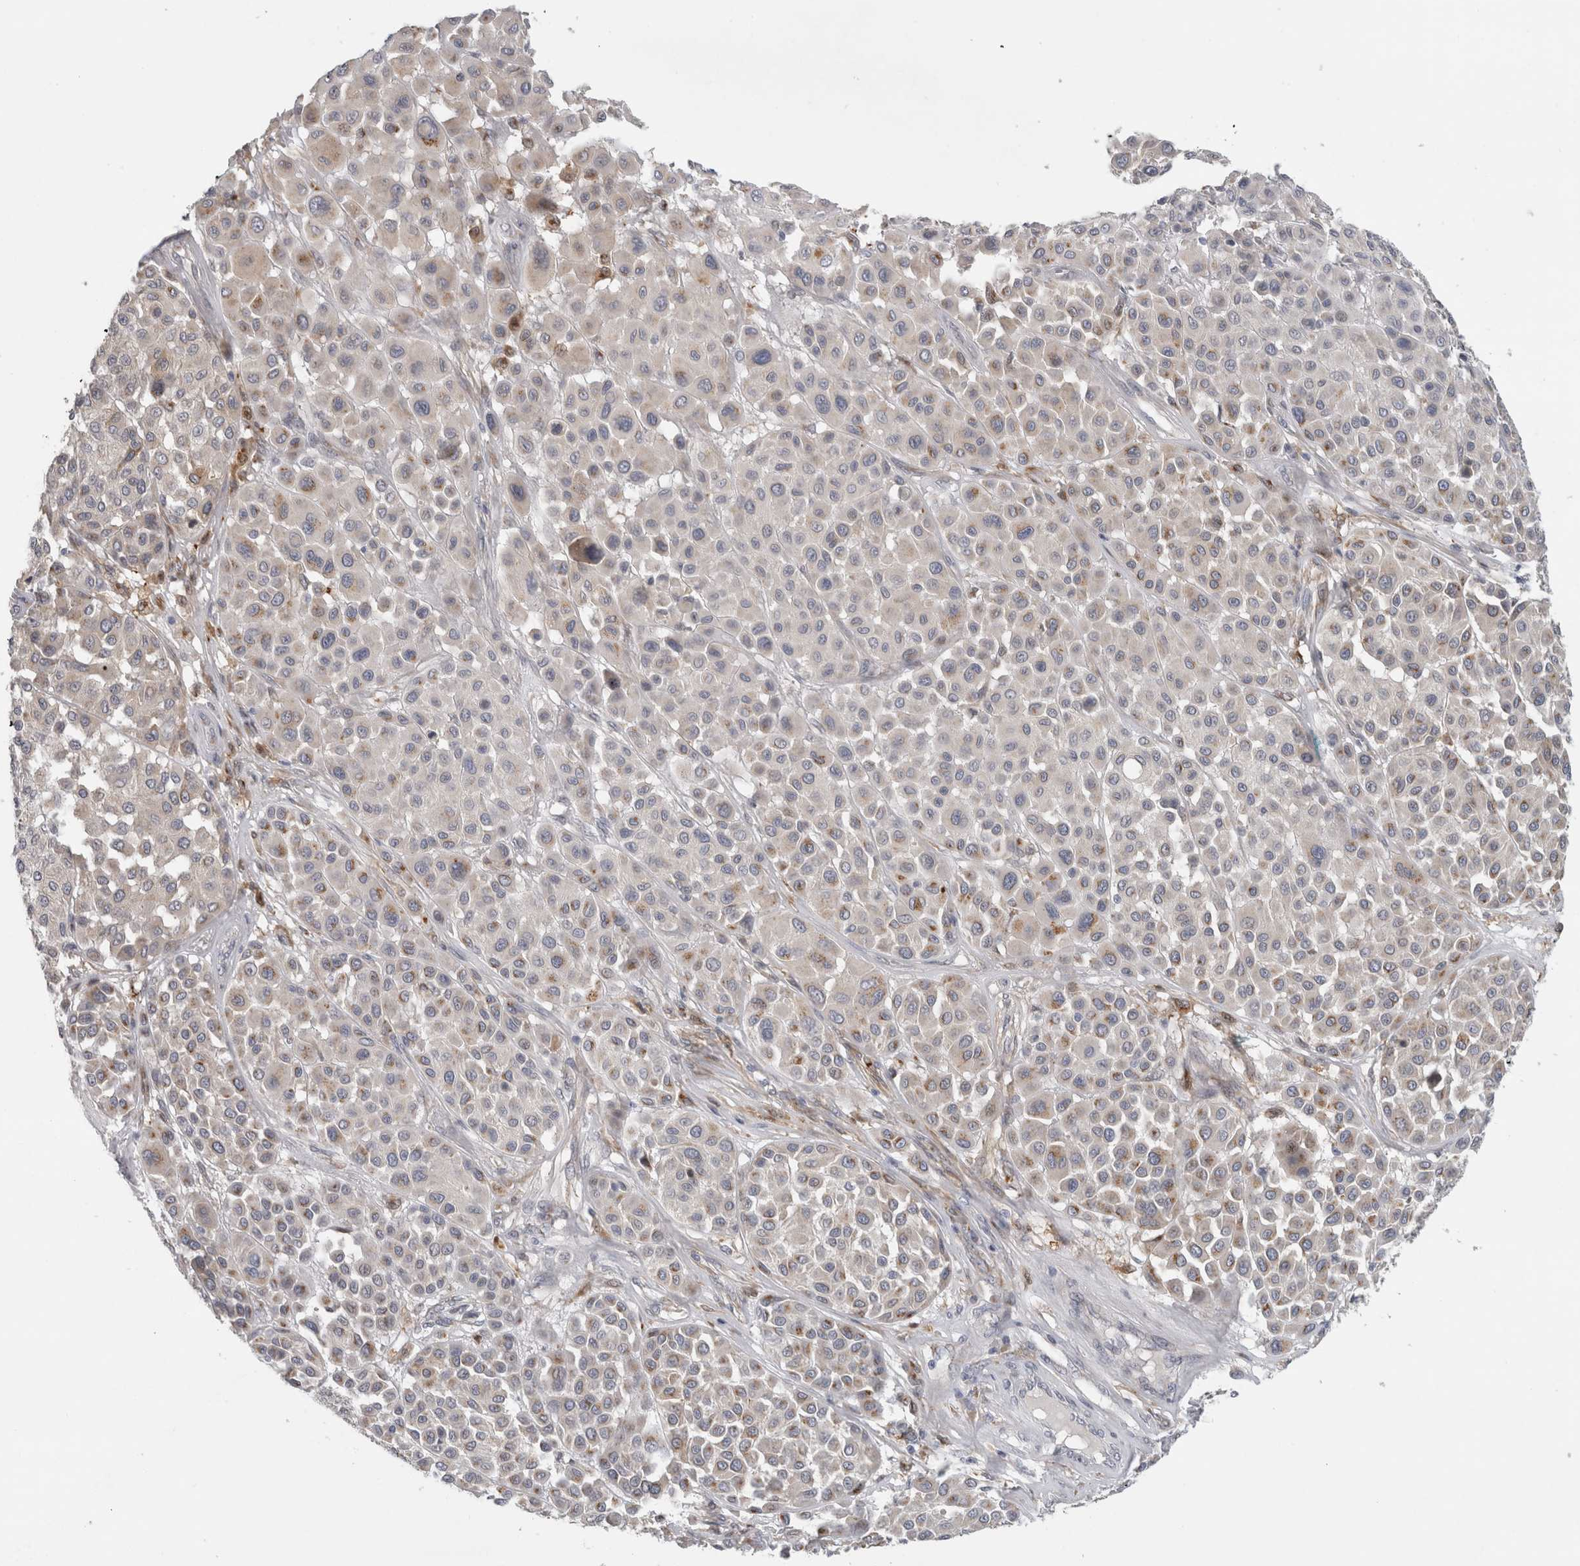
{"staining": {"intensity": "strong", "quantity": "<25%", "location": "cytoplasmic/membranous"}, "tissue": "melanoma", "cell_type": "Tumor cells", "image_type": "cancer", "snomed": [{"axis": "morphology", "description": "Malignant melanoma, Metastatic site"}, {"axis": "topography", "description": "Soft tissue"}], "caption": "Melanoma tissue demonstrates strong cytoplasmic/membranous positivity in approximately <25% of tumor cells", "gene": "MGAT1", "patient": {"sex": "male", "age": 41}}